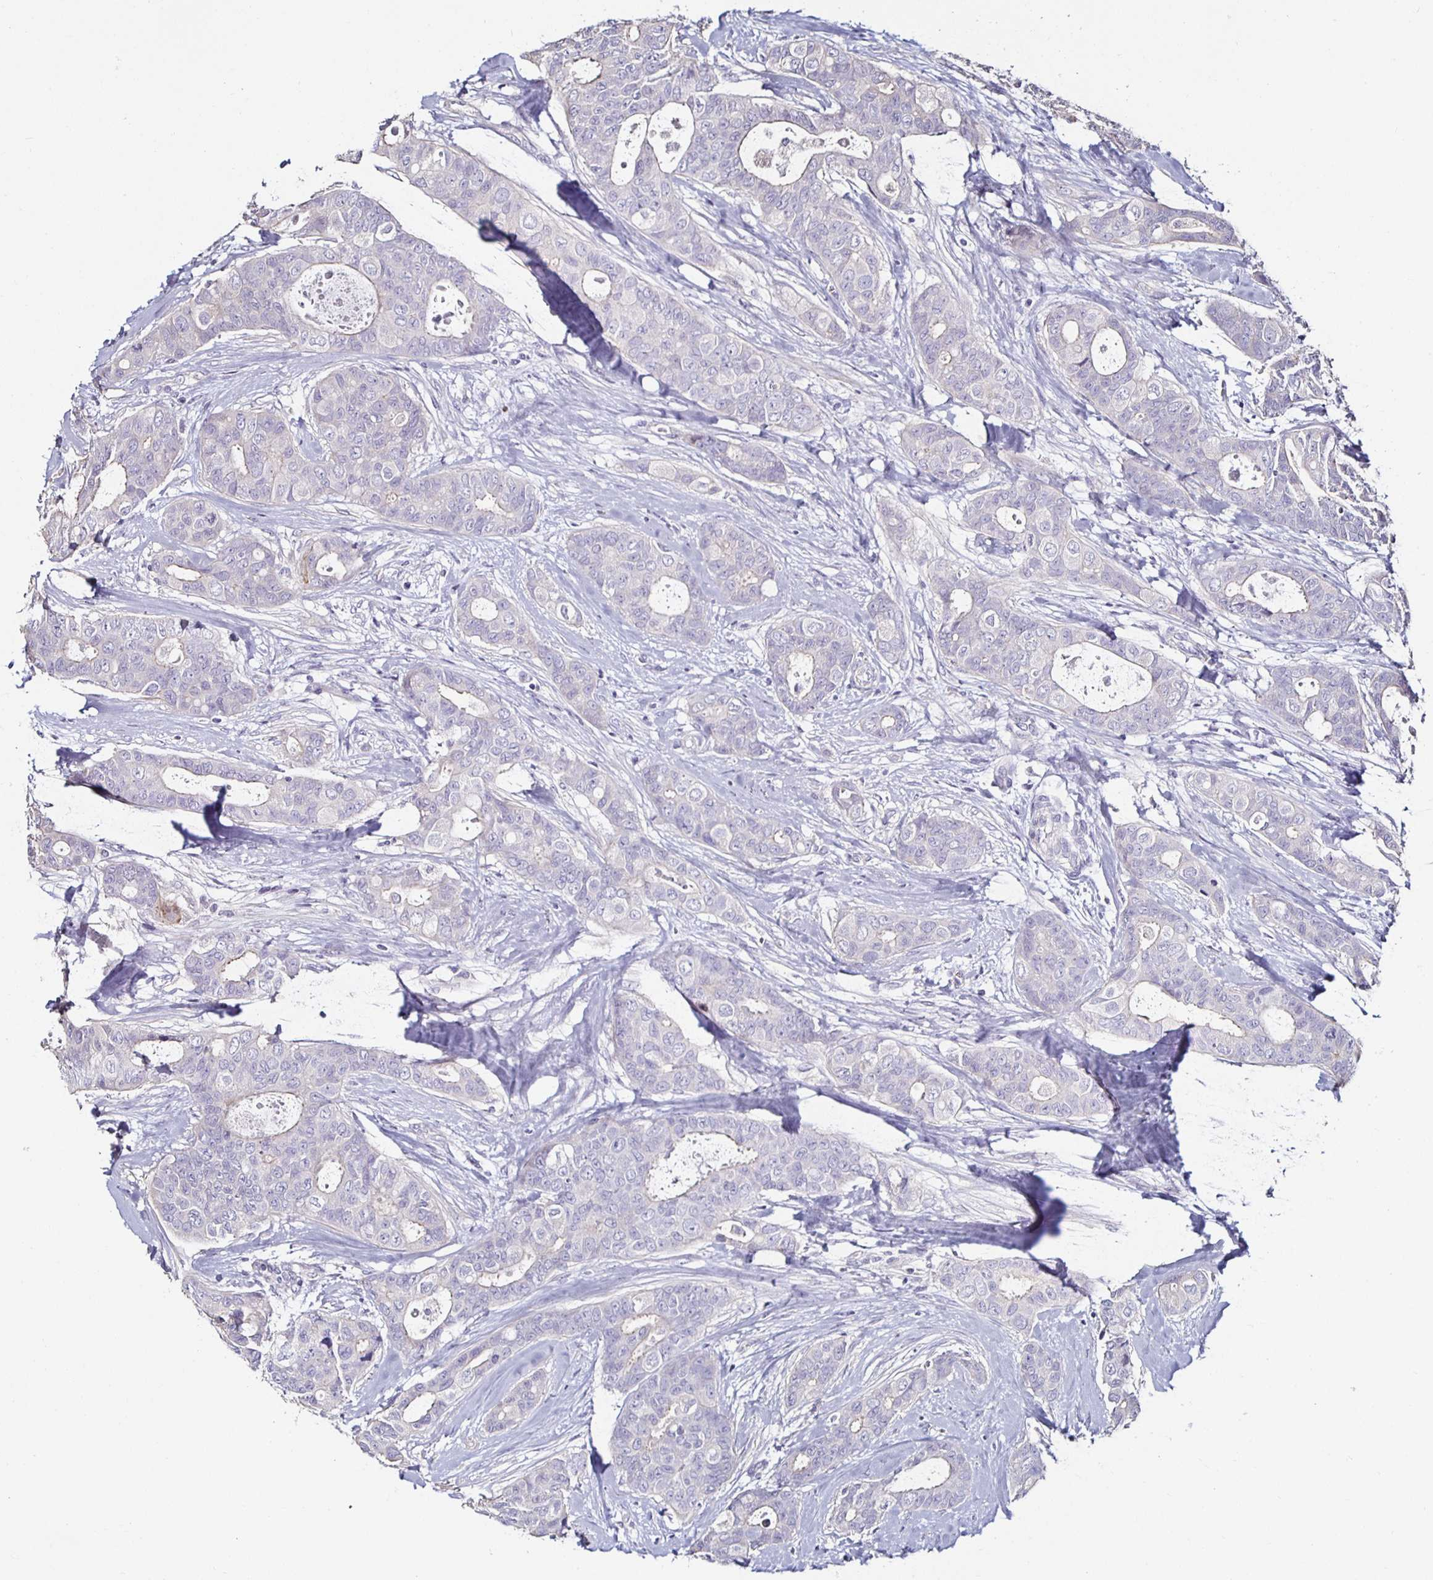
{"staining": {"intensity": "negative", "quantity": "none", "location": "none"}, "tissue": "breast cancer", "cell_type": "Tumor cells", "image_type": "cancer", "snomed": [{"axis": "morphology", "description": "Duct carcinoma"}, {"axis": "topography", "description": "Breast"}], "caption": "An immunohistochemistry image of breast invasive ductal carcinoma is shown. There is no staining in tumor cells of breast invasive ductal carcinoma.", "gene": "TLR4", "patient": {"sex": "female", "age": 45}}